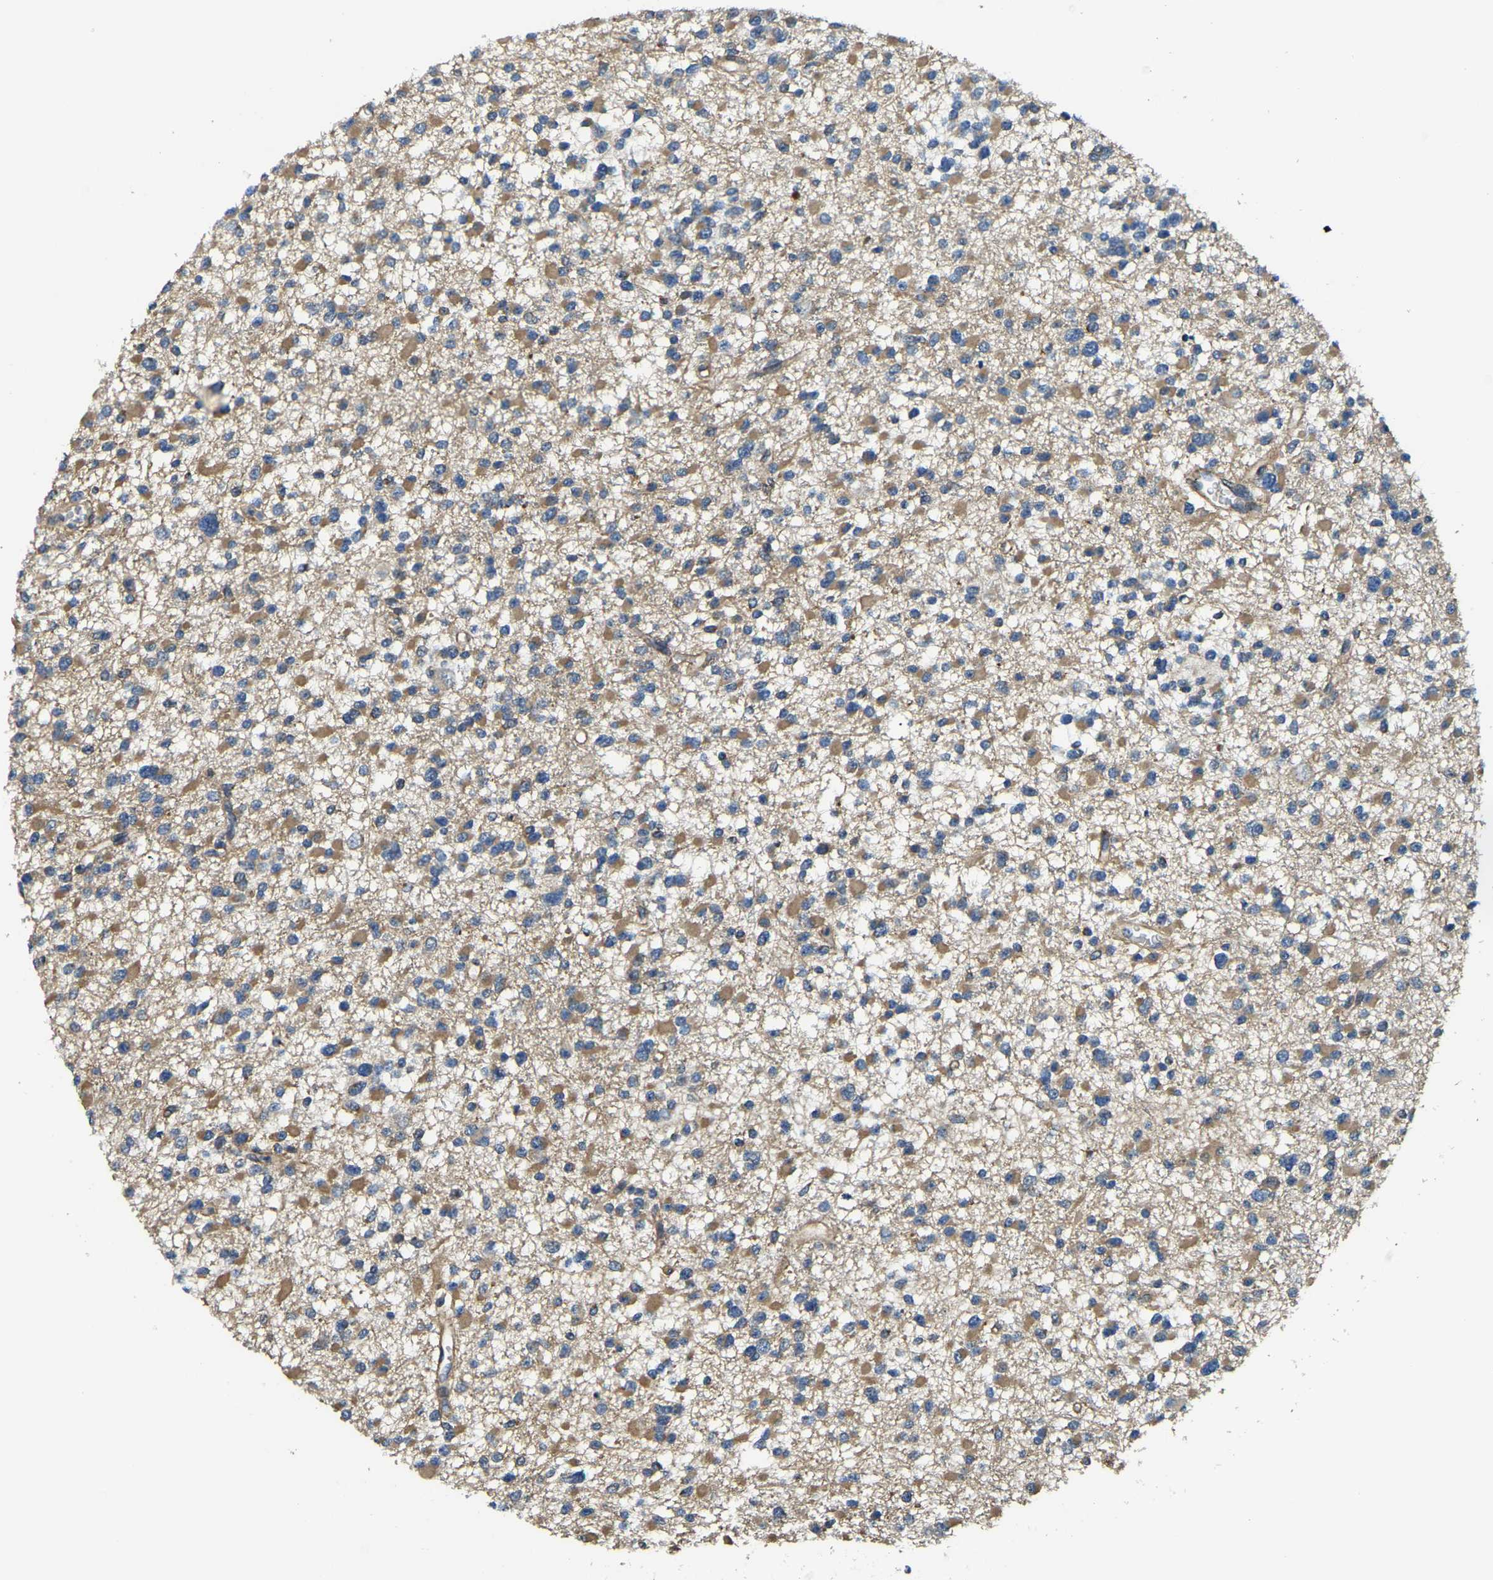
{"staining": {"intensity": "moderate", "quantity": "25%-75%", "location": "cytoplasmic/membranous"}, "tissue": "glioma", "cell_type": "Tumor cells", "image_type": "cancer", "snomed": [{"axis": "morphology", "description": "Glioma, malignant, Low grade"}, {"axis": "topography", "description": "Brain"}], "caption": "Immunohistochemistry (IHC) image of human malignant low-grade glioma stained for a protein (brown), which exhibits medium levels of moderate cytoplasmic/membranous positivity in about 25%-75% of tumor cells.", "gene": "RNF39", "patient": {"sex": "female", "age": 22}}